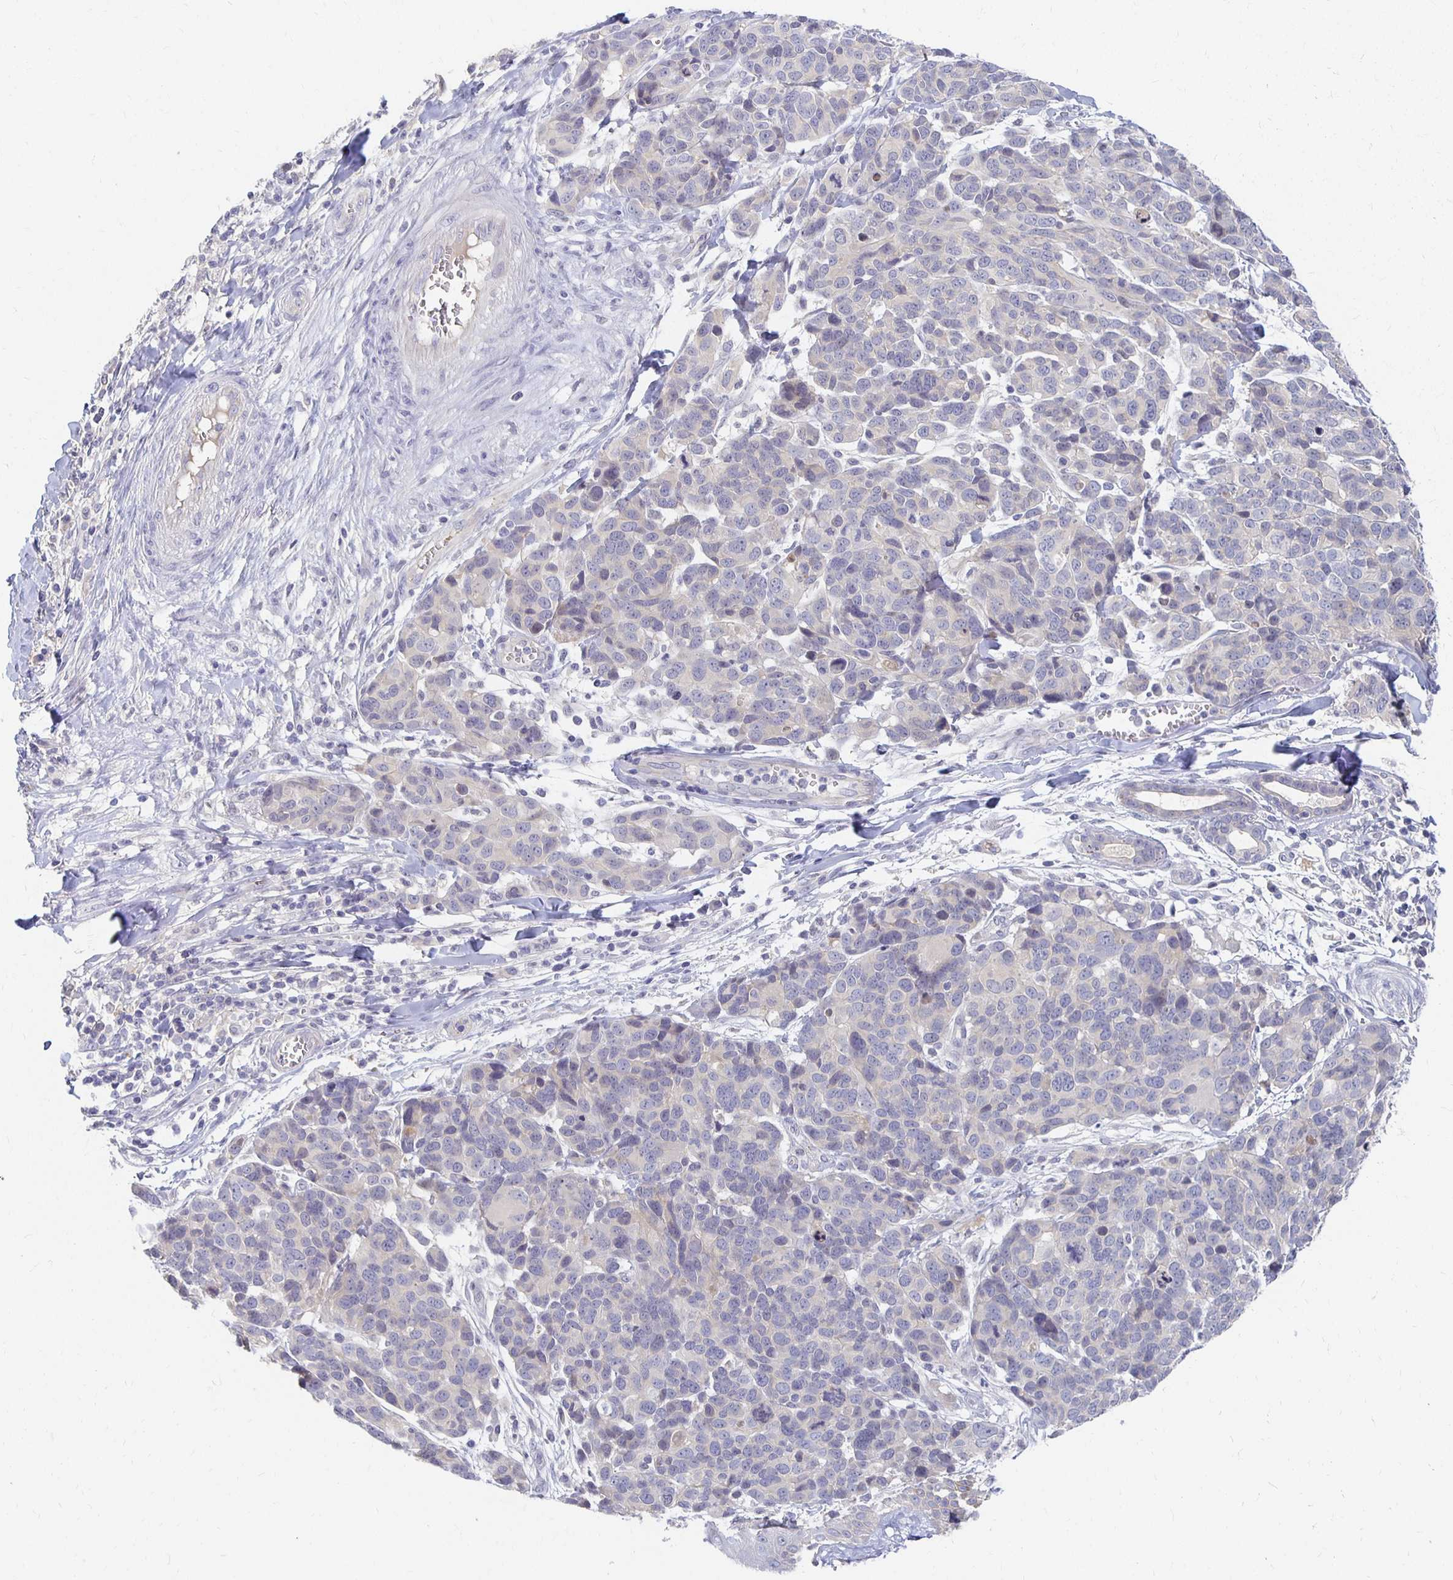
{"staining": {"intensity": "negative", "quantity": "none", "location": "none"}, "tissue": "melanoma", "cell_type": "Tumor cells", "image_type": "cancer", "snomed": [{"axis": "morphology", "description": "Malignant melanoma, NOS"}, {"axis": "topography", "description": "Skin"}], "caption": "Immunohistochemistry micrograph of neoplastic tissue: human malignant melanoma stained with DAB displays no significant protein expression in tumor cells.", "gene": "FKRP", "patient": {"sex": "male", "age": 51}}